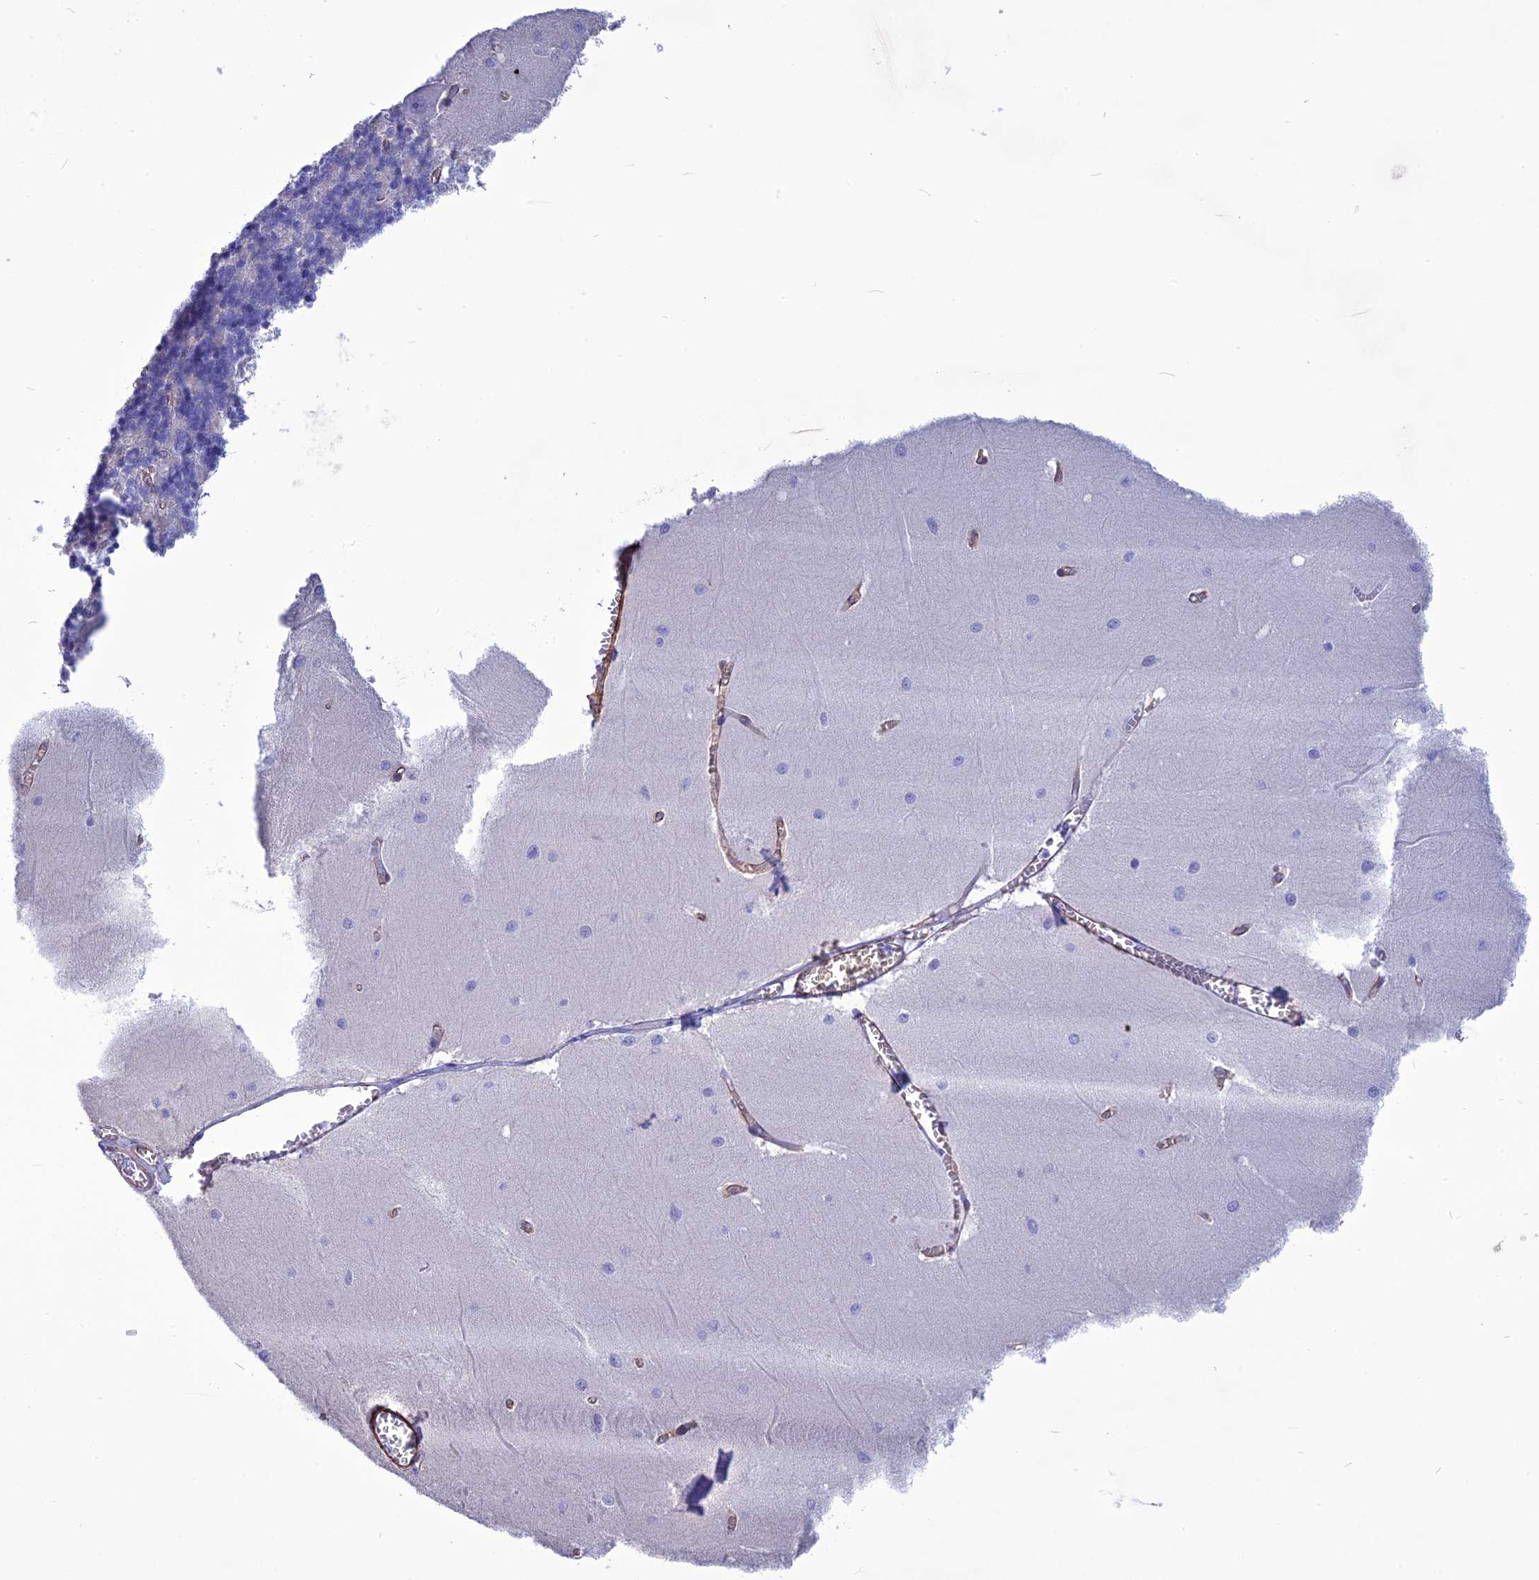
{"staining": {"intensity": "negative", "quantity": "none", "location": "none"}, "tissue": "cerebellum", "cell_type": "Cells in granular layer", "image_type": "normal", "snomed": [{"axis": "morphology", "description": "Normal tissue, NOS"}, {"axis": "topography", "description": "Cerebellum"}], "caption": "Immunohistochemistry (IHC) photomicrograph of unremarkable cerebellum stained for a protein (brown), which demonstrates no positivity in cells in granular layer.", "gene": "NKD1", "patient": {"sex": "male", "age": 37}}